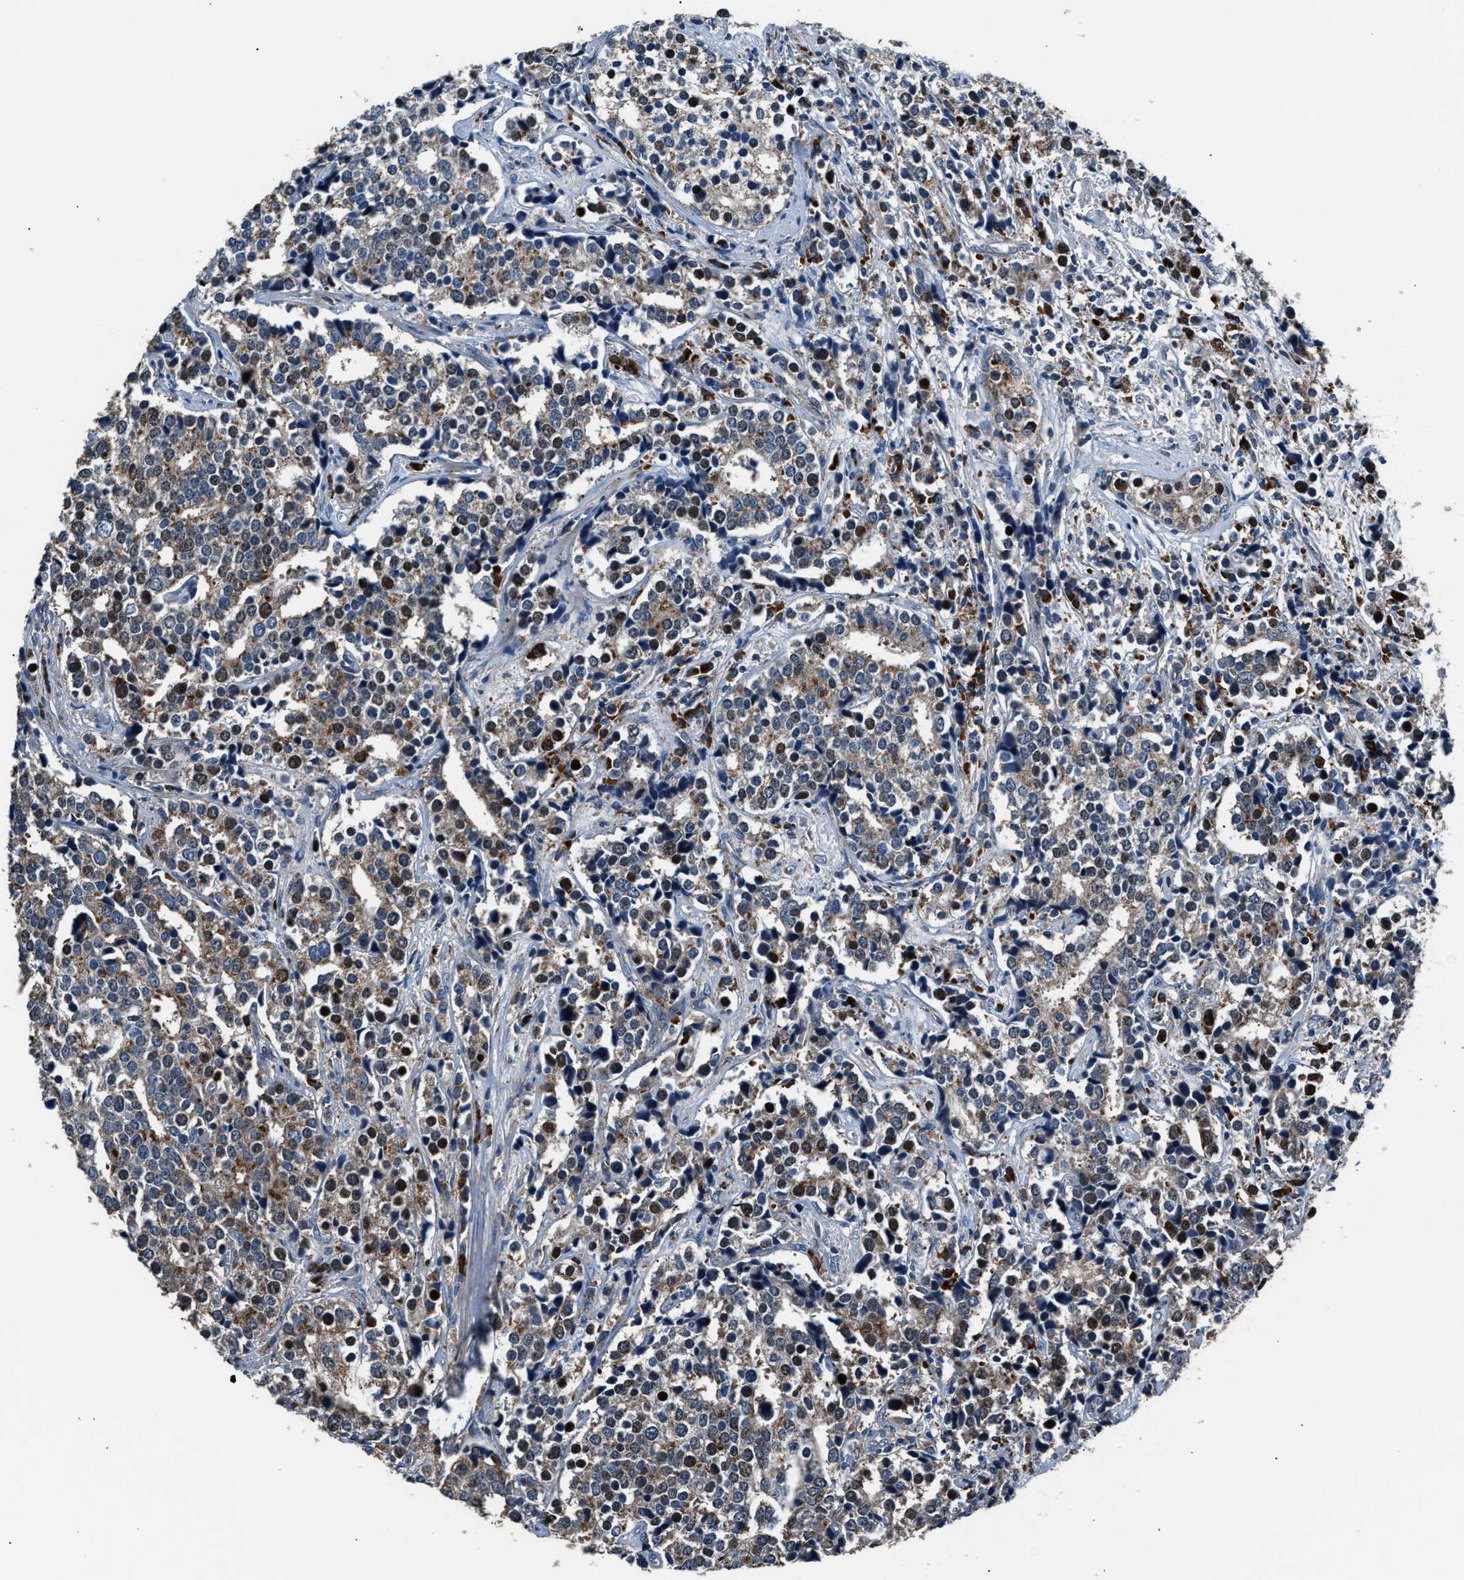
{"staining": {"intensity": "moderate", "quantity": "25%-75%", "location": "cytoplasmic/membranous,nuclear"}, "tissue": "prostate cancer", "cell_type": "Tumor cells", "image_type": "cancer", "snomed": [{"axis": "morphology", "description": "Adenocarcinoma, High grade"}, {"axis": "topography", "description": "Prostate"}], "caption": "Moderate cytoplasmic/membranous and nuclear positivity for a protein is seen in approximately 25%-75% of tumor cells of prostate high-grade adenocarcinoma using immunohistochemistry.", "gene": "IMPDH2", "patient": {"sex": "male", "age": 71}}